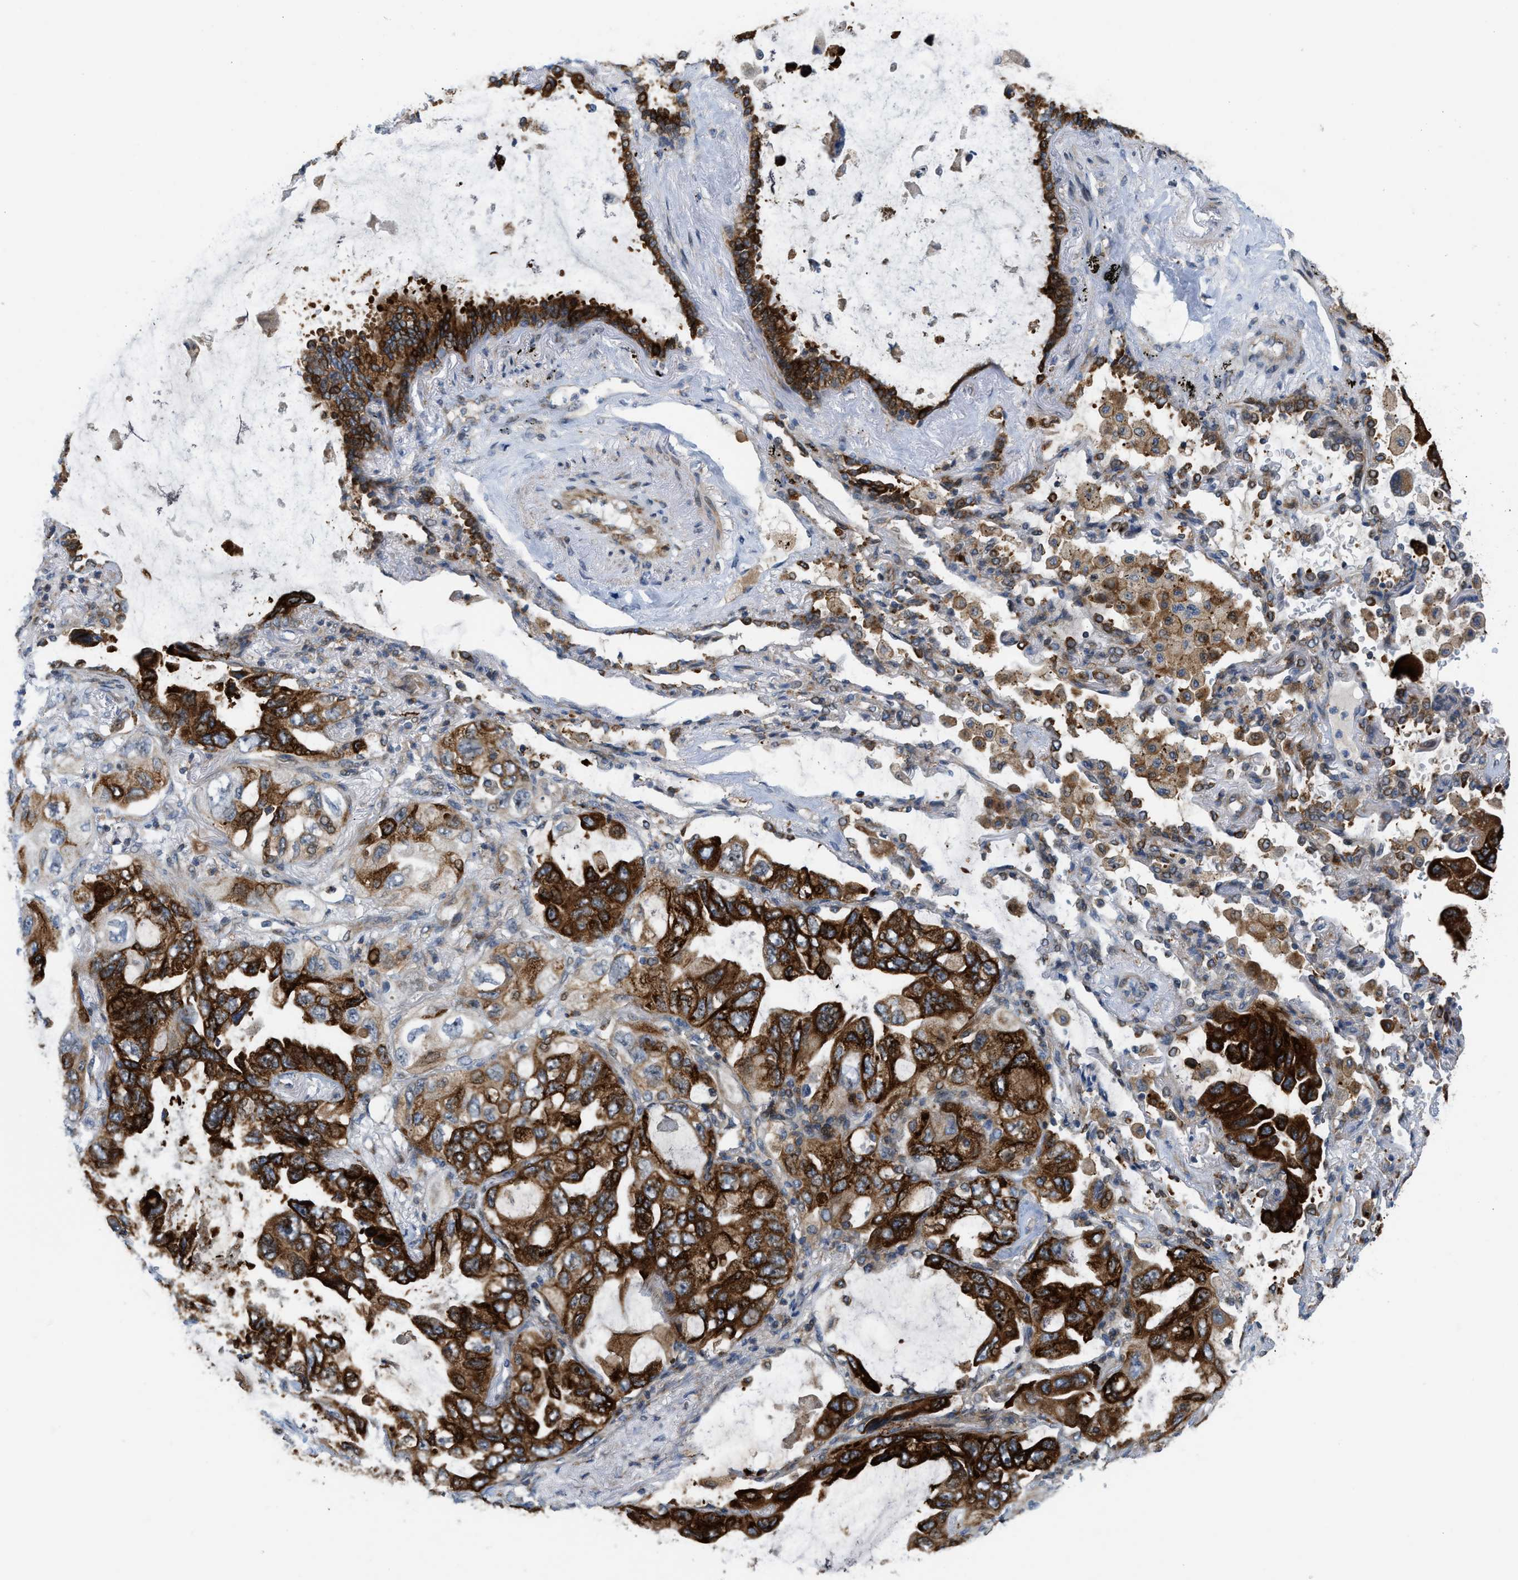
{"staining": {"intensity": "strong", "quantity": ">75%", "location": "cytoplasmic/membranous"}, "tissue": "lung cancer", "cell_type": "Tumor cells", "image_type": "cancer", "snomed": [{"axis": "morphology", "description": "Squamous cell carcinoma, NOS"}, {"axis": "topography", "description": "Lung"}], "caption": "This image demonstrates immunohistochemistry staining of human squamous cell carcinoma (lung), with high strong cytoplasmic/membranous positivity in about >75% of tumor cells.", "gene": "DIPK1A", "patient": {"sex": "female", "age": 73}}